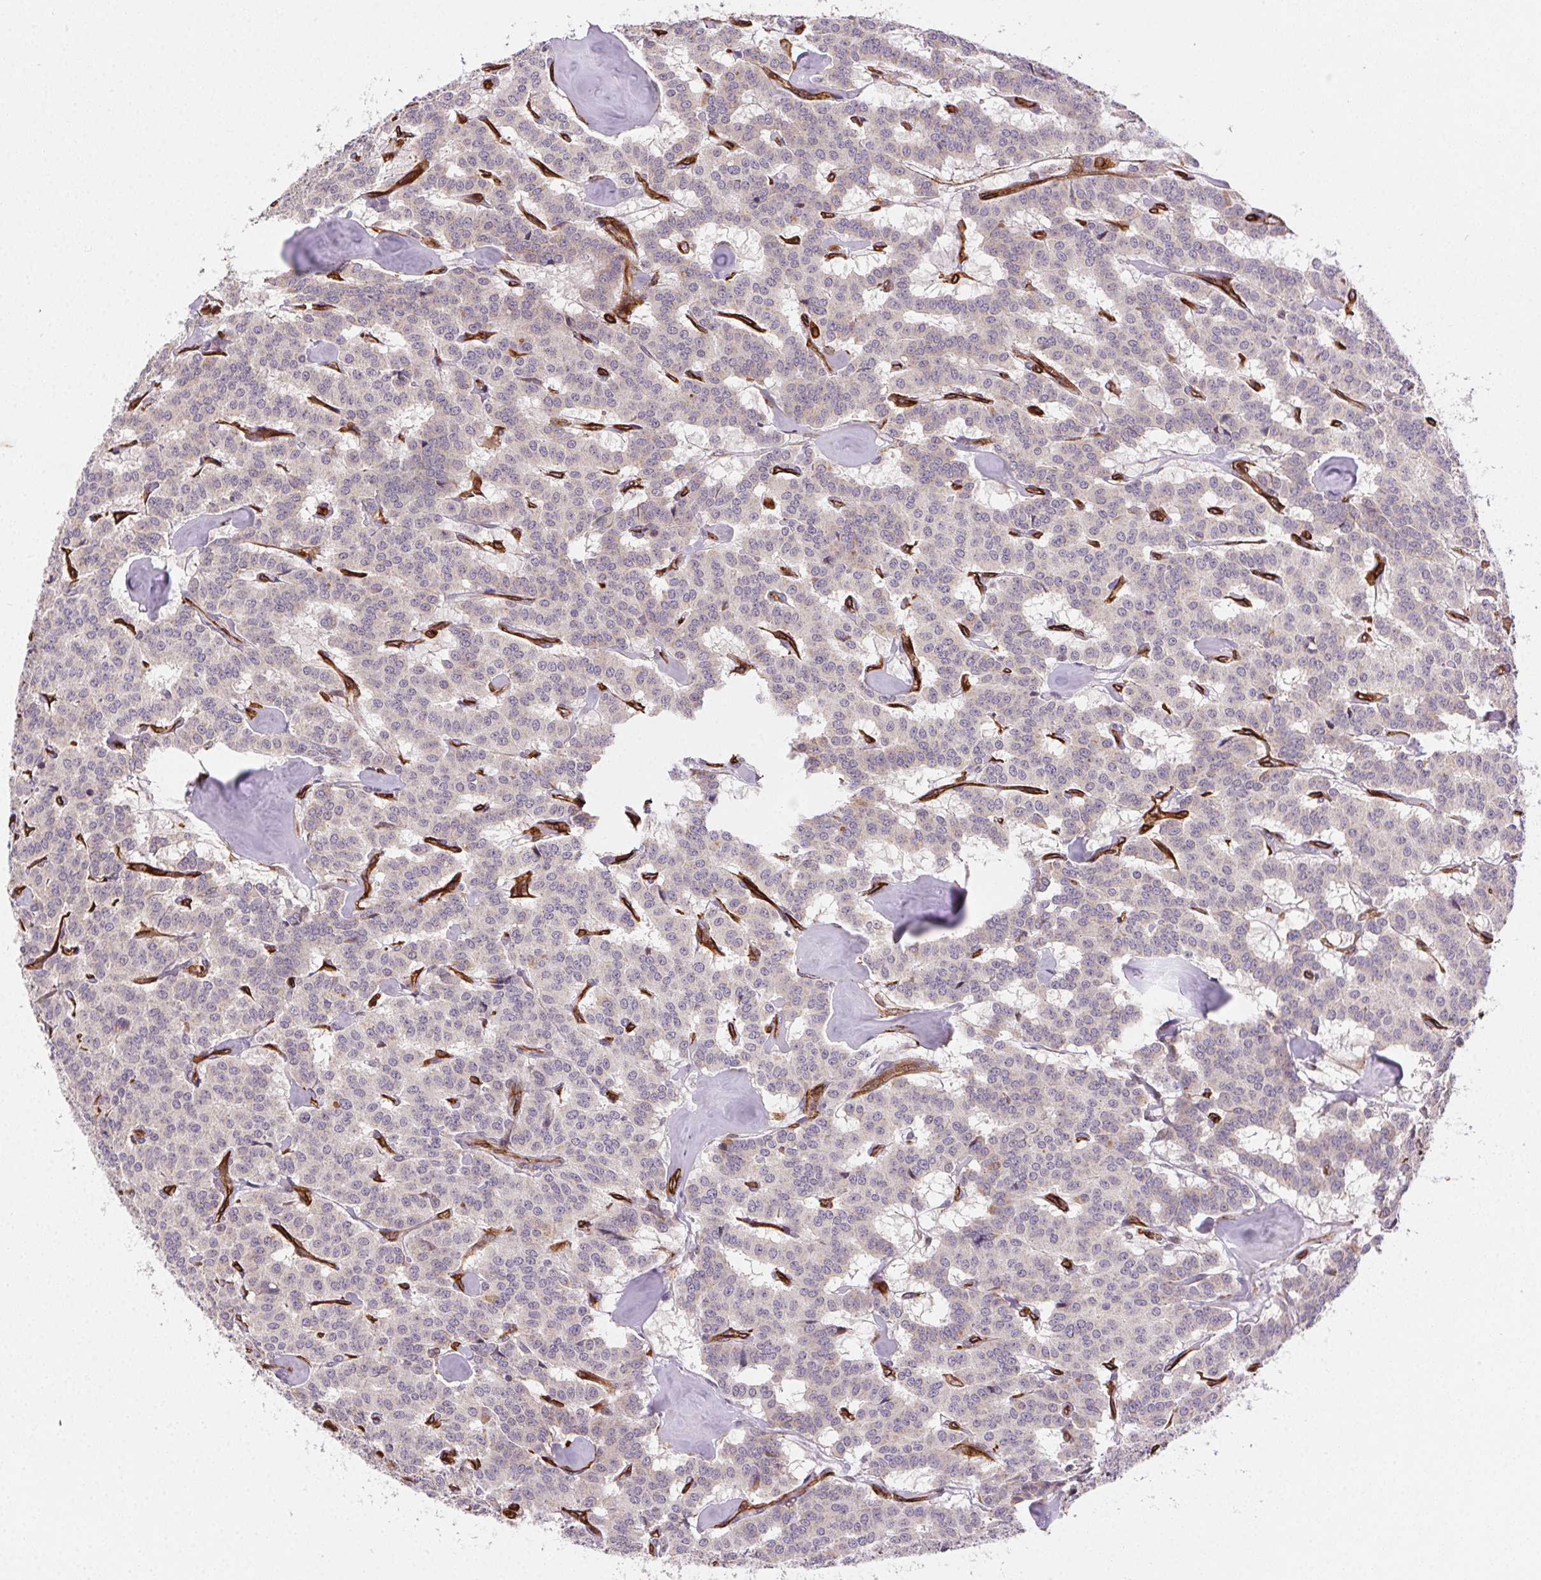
{"staining": {"intensity": "negative", "quantity": "none", "location": "none"}, "tissue": "carcinoid", "cell_type": "Tumor cells", "image_type": "cancer", "snomed": [{"axis": "morphology", "description": "Carcinoid, malignant, NOS"}, {"axis": "topography", "description": "Lung"}], "caption": "Micrograph shows no protein positivity in tumor cells of carcinoid tissue. The staining is performed using DAB (3,3'-diaminobenzidine) brown chromogen with nuclei counter-stained in using hematoxylin.", "gene": "RNASET2", "patient": {"sex": "female", "age": 46}}